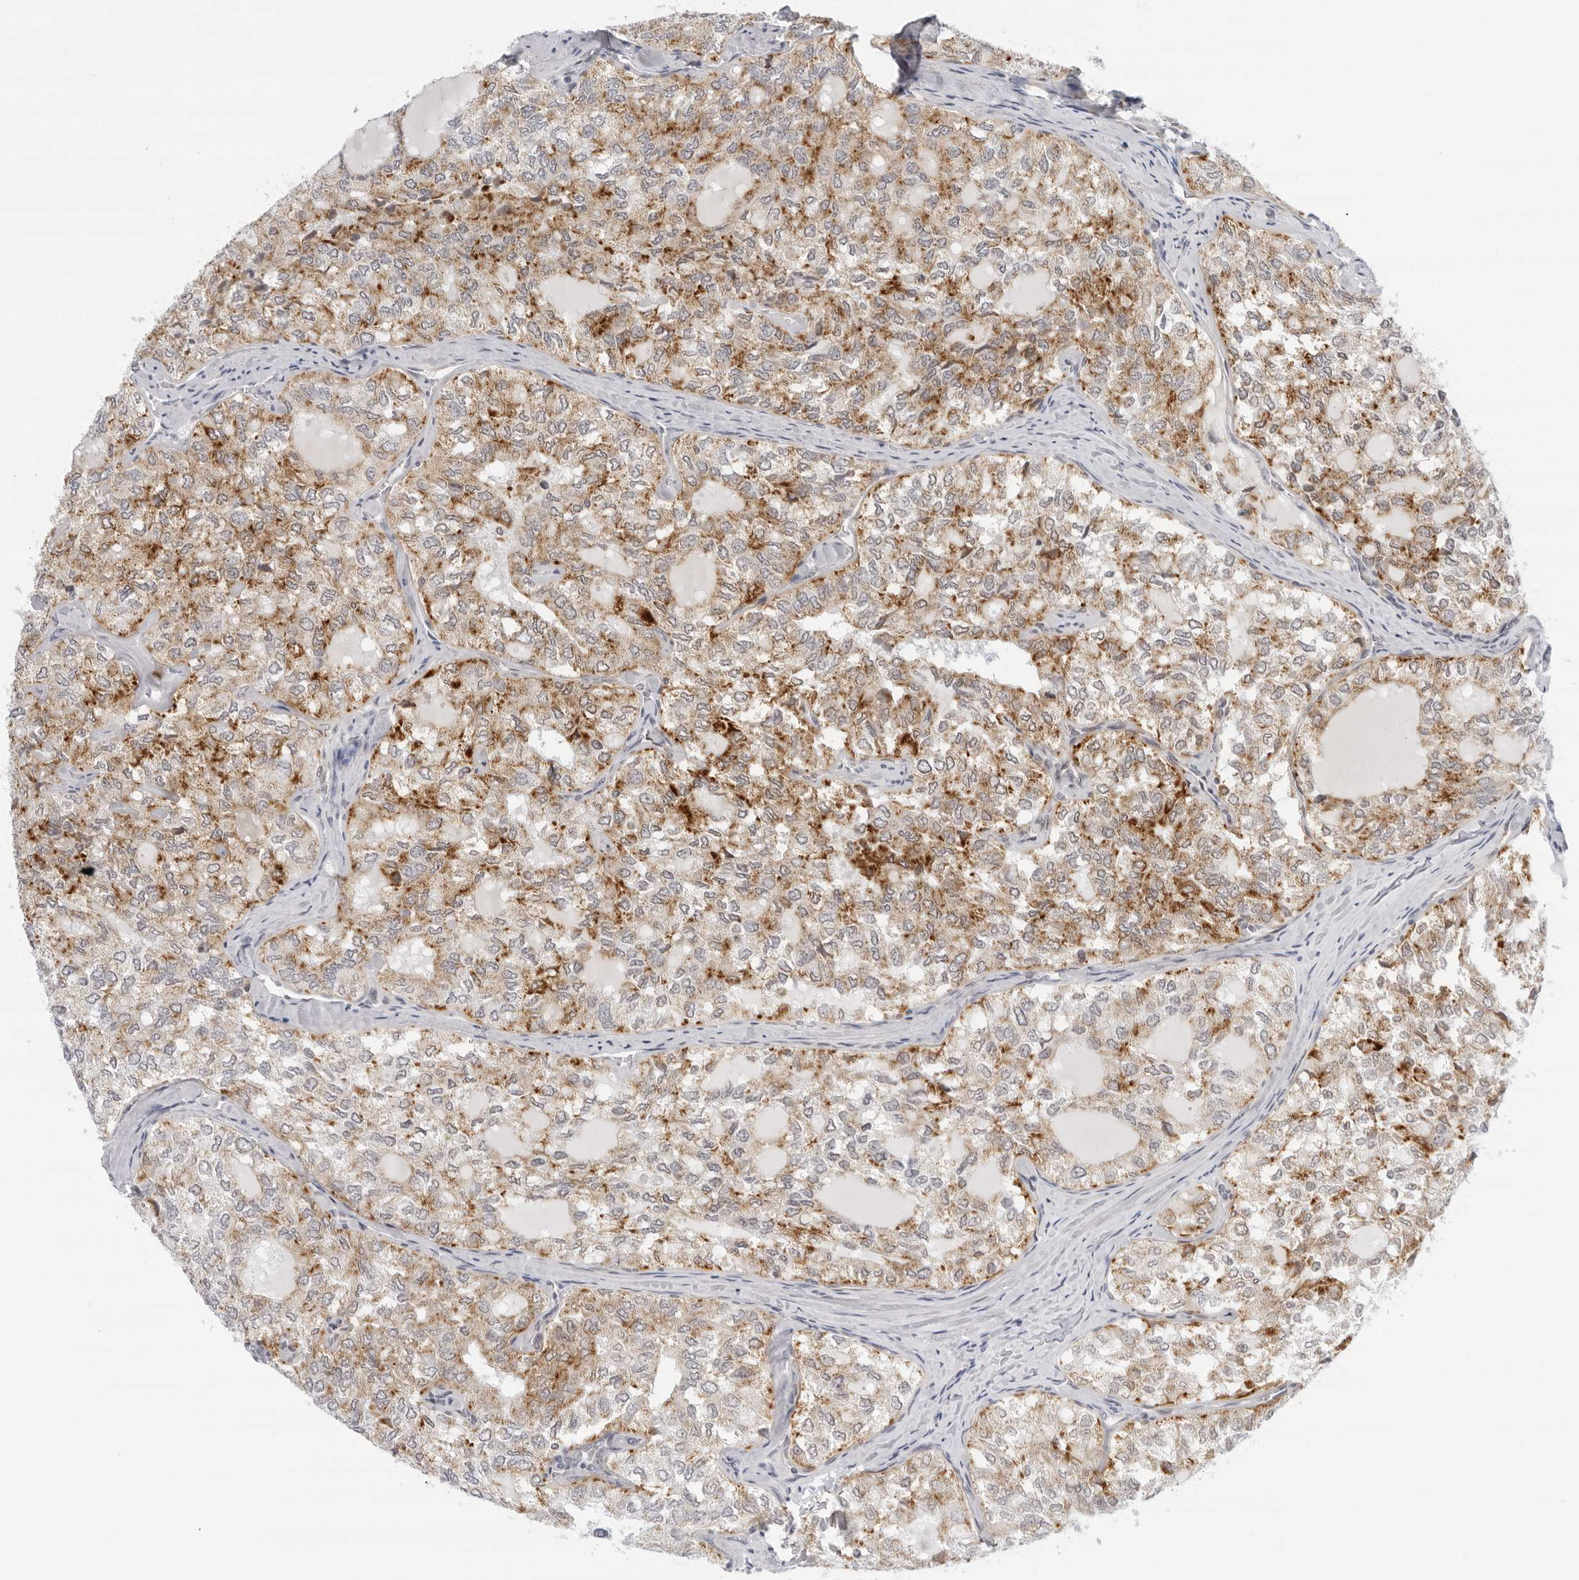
{"staining": {"intensity": "moderate", "quantity": ">75%", "location": "cytoplasmic/membranous"}, "tissue": "thyroid cancer", "cell_type": "Tumor cells", "image_type": "cancer", "snomed": [{"axis": "morphology", "description": "Follicular adenoma carcinoma, NOS"}, {"axis": "topography", "description": "Thyroid gland"}], "caption": "There is medium levels of moderate cytoplasmic/membranous positivity in tumor cells of thyroid cancer (follicular adenoma carcinoma), as demonstrated by immunohistochemical staining (brown color).", "gene": "CIART", "patient": {"sex": "male", "age": 75}}